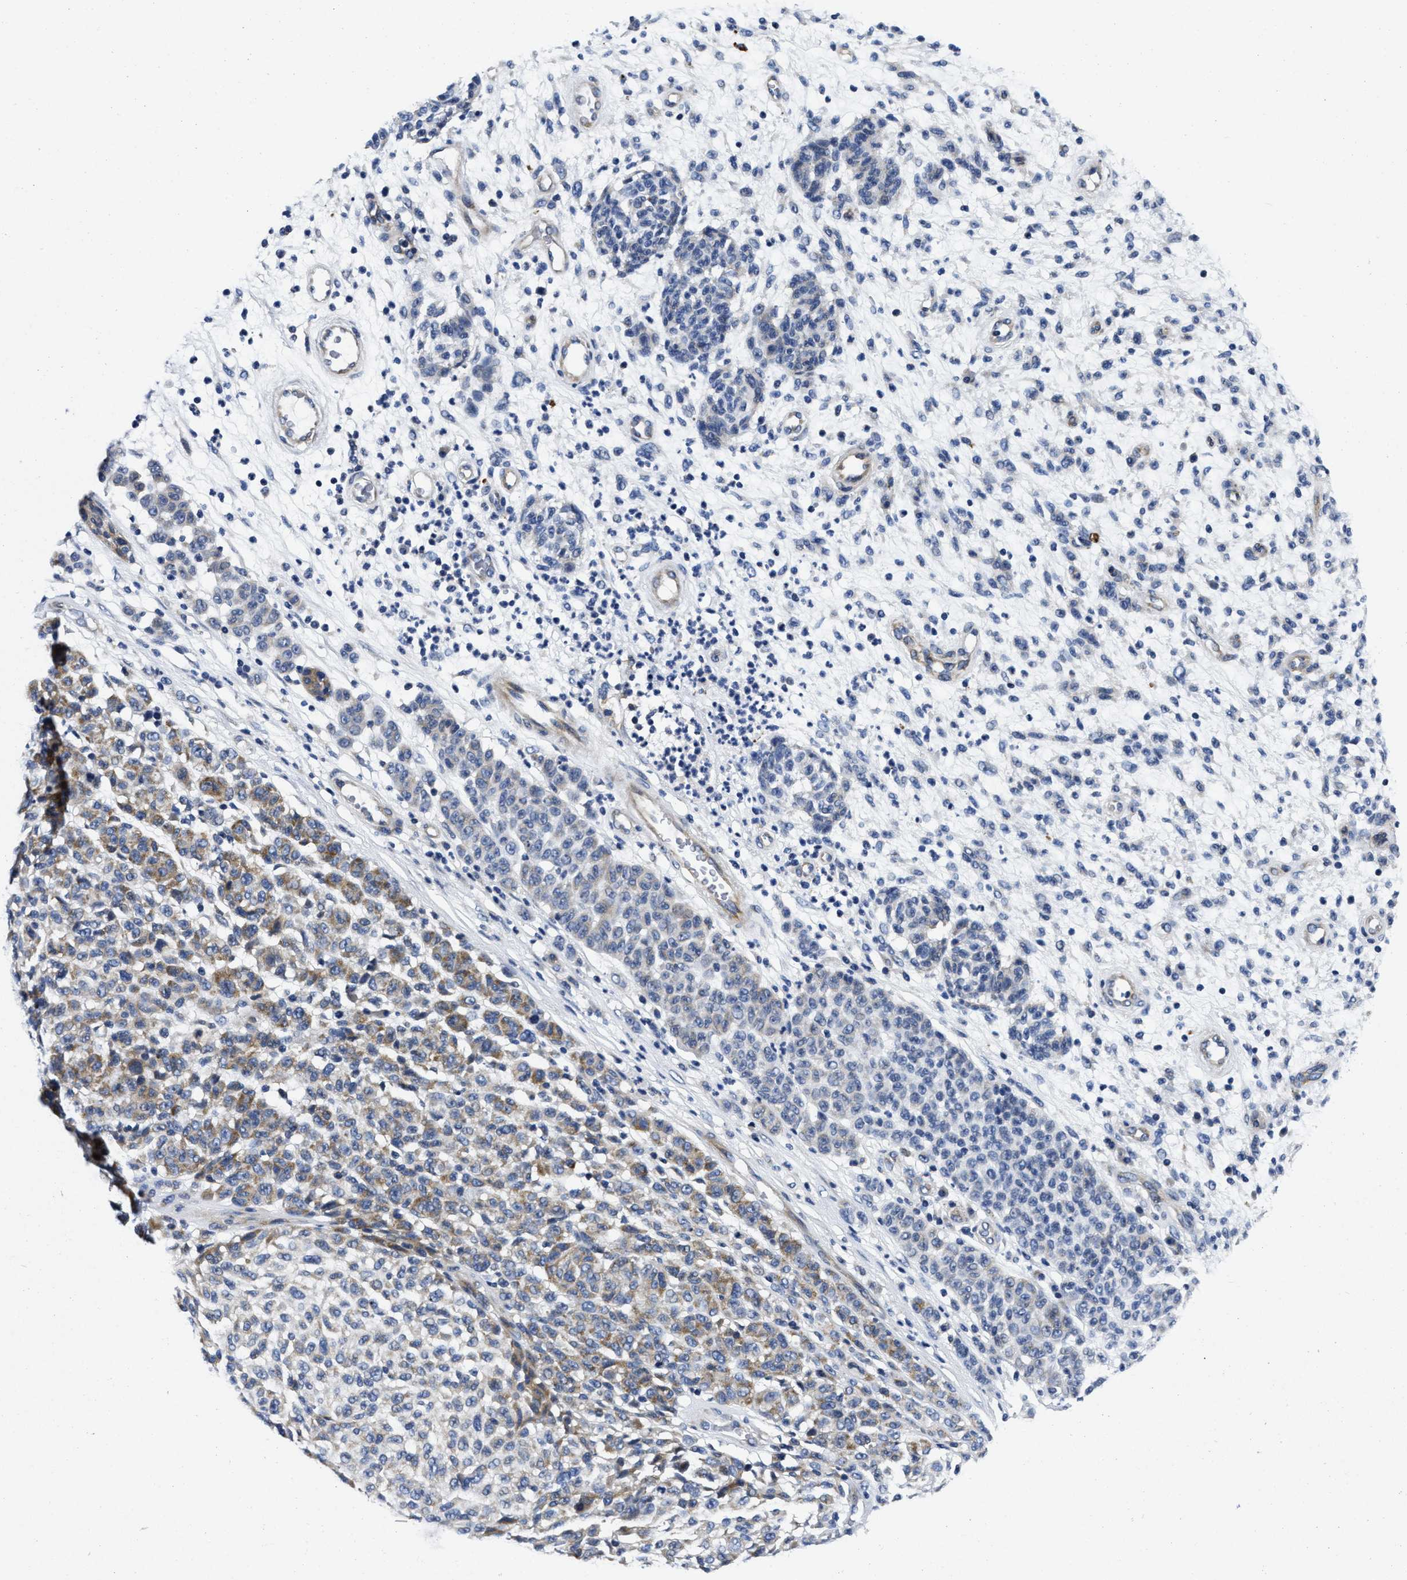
{"staining": {"intensity": "moderate", "quantity": "25%-75%", "location": "cytoplasmic/membranous"}, "tissue": "melanoma", "cell_type": "Tumor cells", "image_type": "cancer", "snomed": [{"axis": "morphology", "description": "Malignant melanoma, NOS"}, {"axis": "topography", "description": "Skin"}], "caption": "Tumor cells display moderate cytoplasmic/membranous expression in approximately 25%-75% of cells in malignant melanoma. (DAB (3,3'-diaminobenzidine) IHC with brightfield microscopy, high magnification).", "gene": "LAD1", "patient": {"sex": "male", "age": 59}}